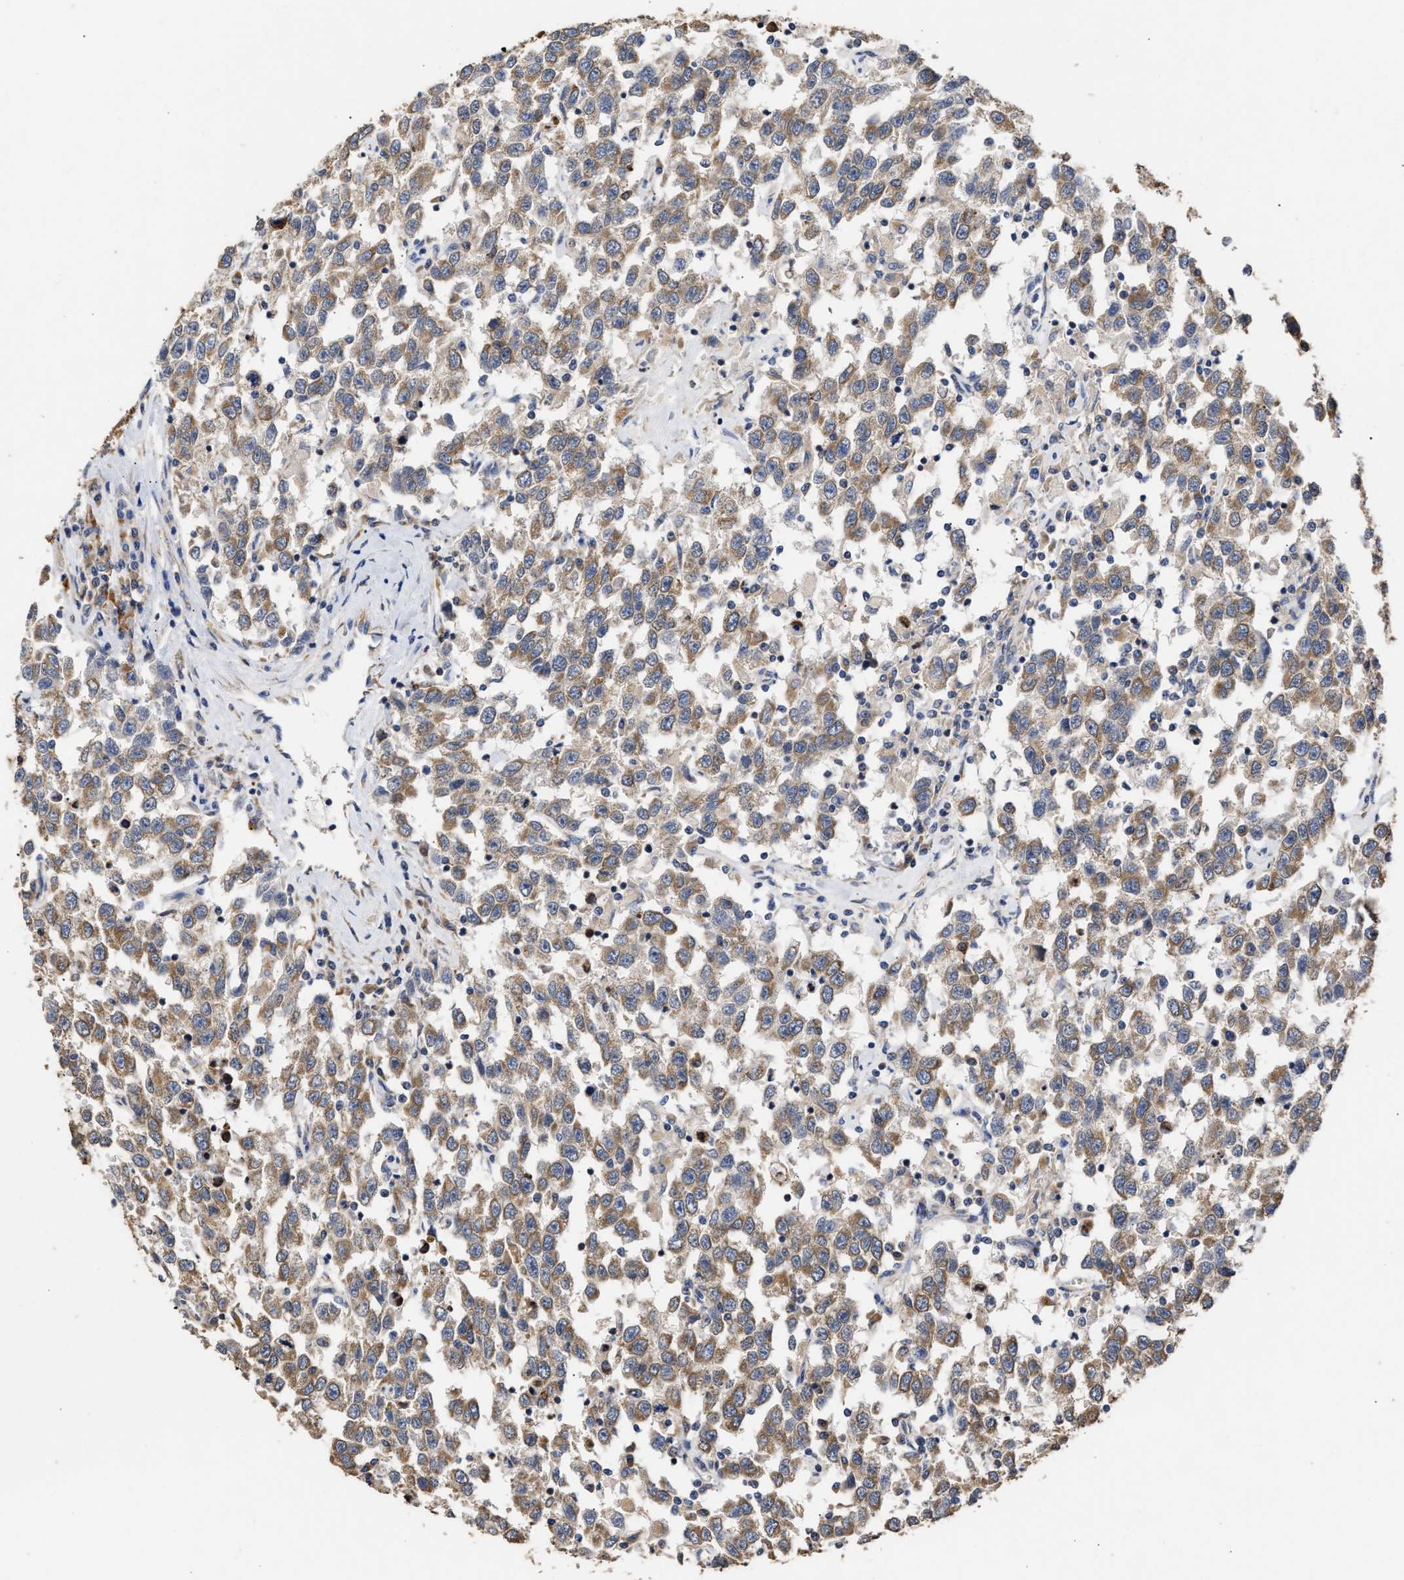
{"staining": {"intensity": "moderate", "quantity": ">75%", "location": "cytoplasmic/membranous"}, "tissue": "testis cancer", "cell_type": "Tumor cells", "image_type": "cancer", "snomed": [{"axis": "morphology", "description": "Seminoma, NOS"}, {"axis": "topography", "description": "Testis"}], "caption": "Protein staining of testis cancer tissue exhibits moderate cytoplasmic/membranous staining in approximately >75% of tumor cells. Nuclei are stained in blue.", "gene": "GOSR1", "patient": {"sex": "male", "age": 41}}